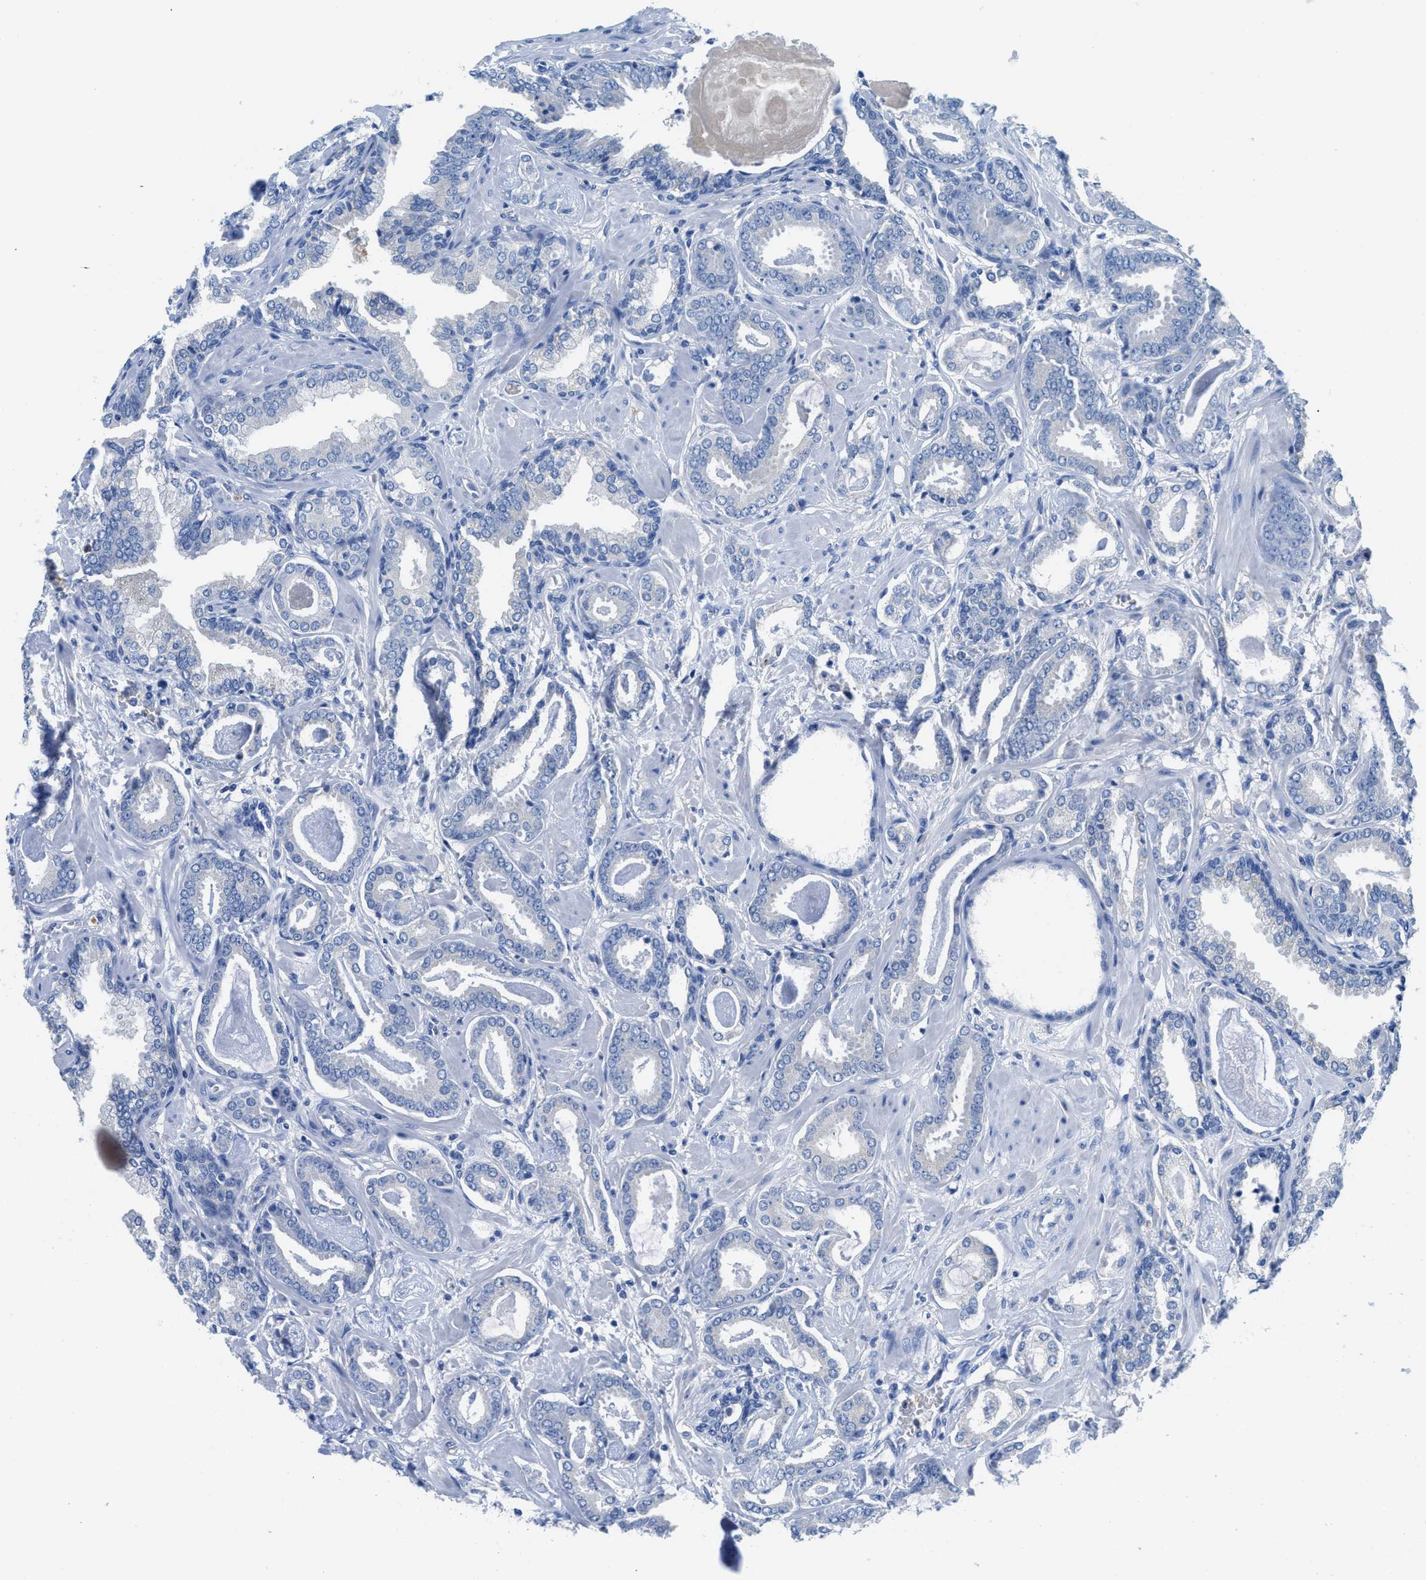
{"staining": {"intensity": "negative", "quantity": "none", "location": "none"}, "tissue": "prostate cancer", "cell_type": "Tumor cells", "image_type": "cancer", "snomed": [{"axis": "morphology", "description": "Adenocarcinoma, Low grade"}, {"axis": "topography", "description": "Prostate"}], "caption": "Immunohistochemistry photomicrograph of neoplastic tissue: human prostate adenocarcinoma (low-grade) stained with DAB (3,3'-diaminobenzidine) displays no significant protein positivity in tumor cells.", "gene": "NEB", "patient": {"sex": "male", "age": 53}}